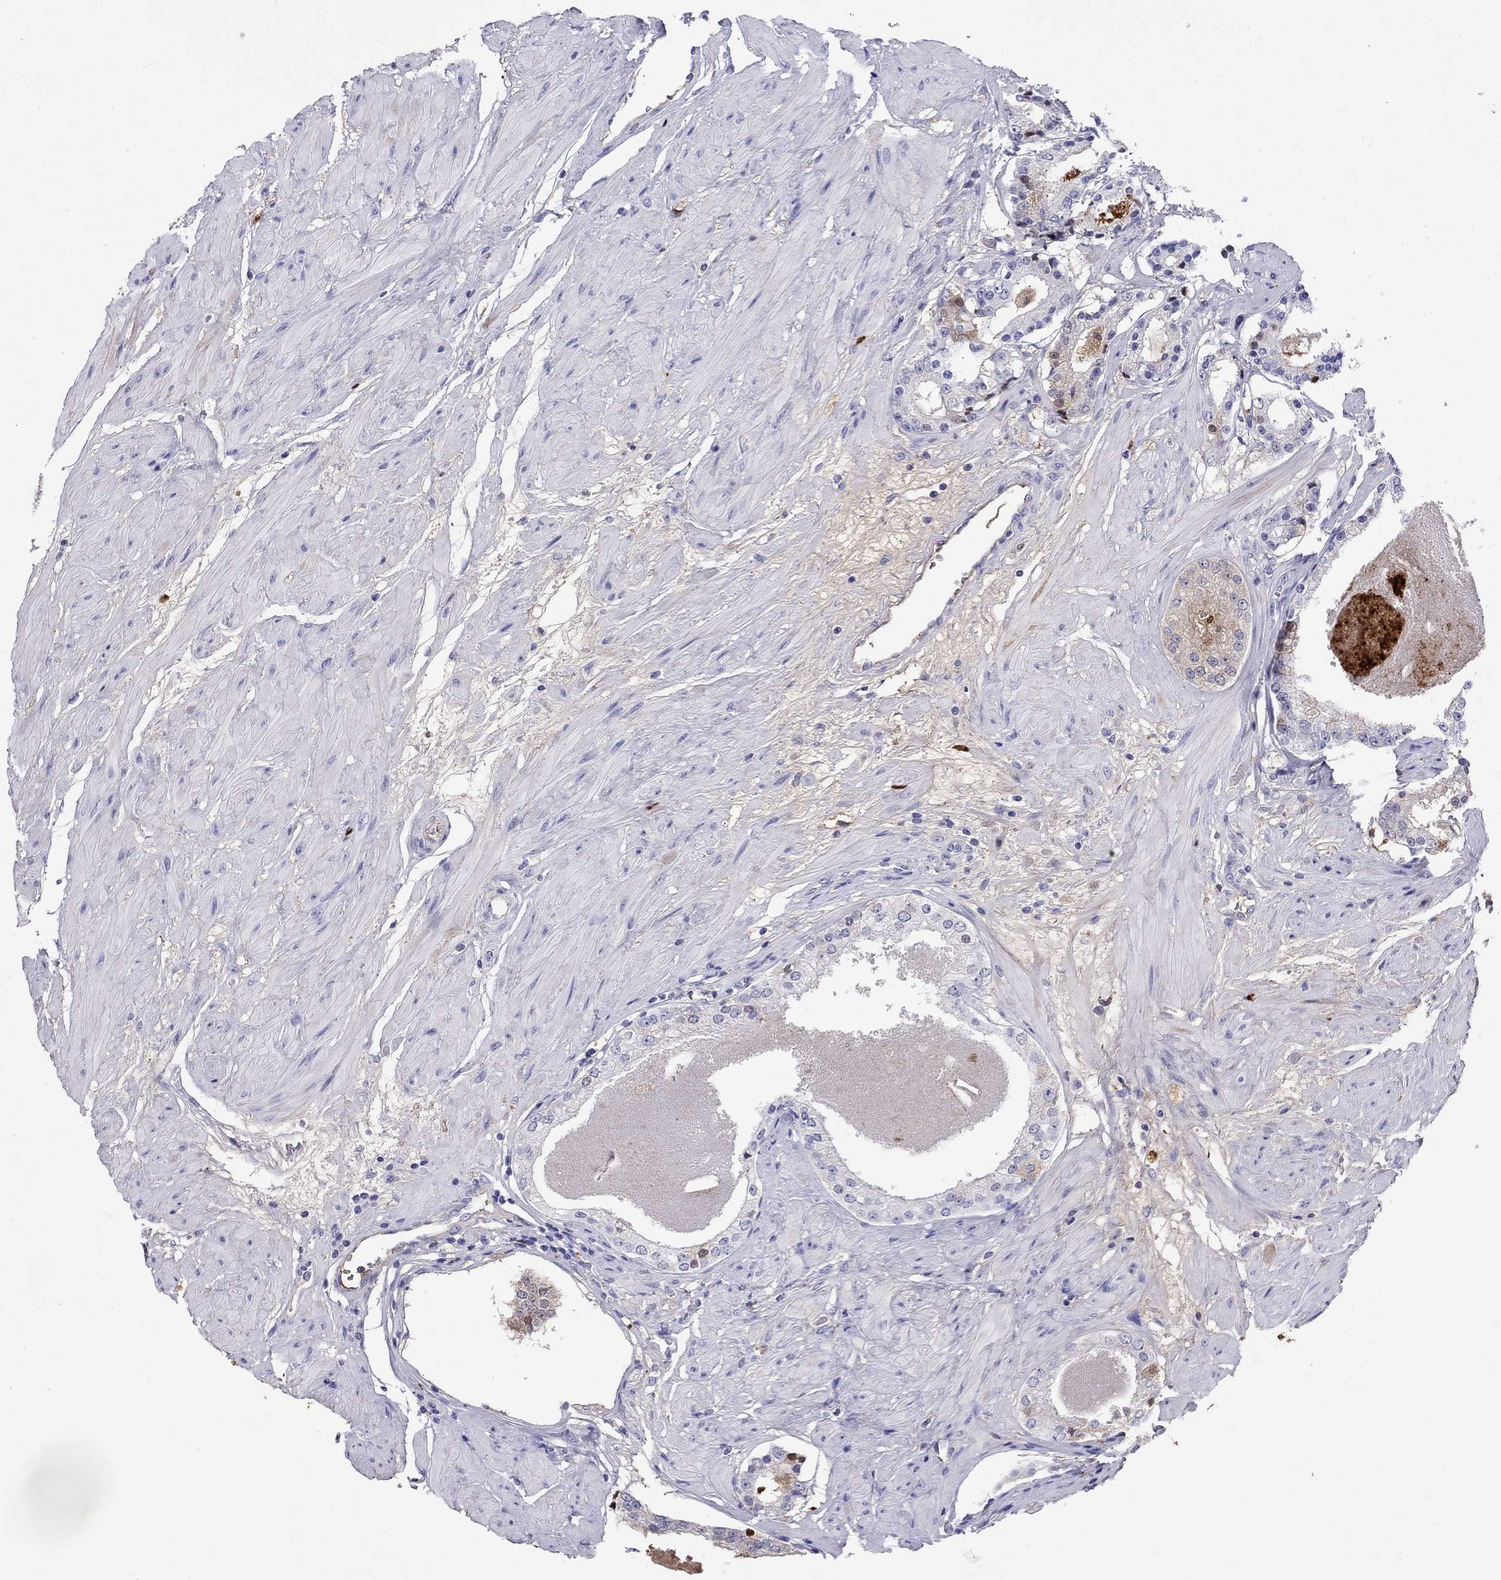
{"staining": {"intensity": "negative", "quantity": "none", "location": "none"}, "tissue": "prostate cancer", "cell_type": "Tumor cells", "image_type": "cancer", "snomed": [{"axis": "morphology", "description": "Adenocarcinoma, Low grade"}, {"axis": "topography", "description": "Prostate"}], "caption": "IHC image of human prostate cancer stained for a protein (brown), which displays no staining in tumor cells. (DAB (3,3'-diaminobenzidine) IHC with hematoxylin counter stain).", "gene": "SERPINA3", "patient": {"sex": "male", "age": 60}}